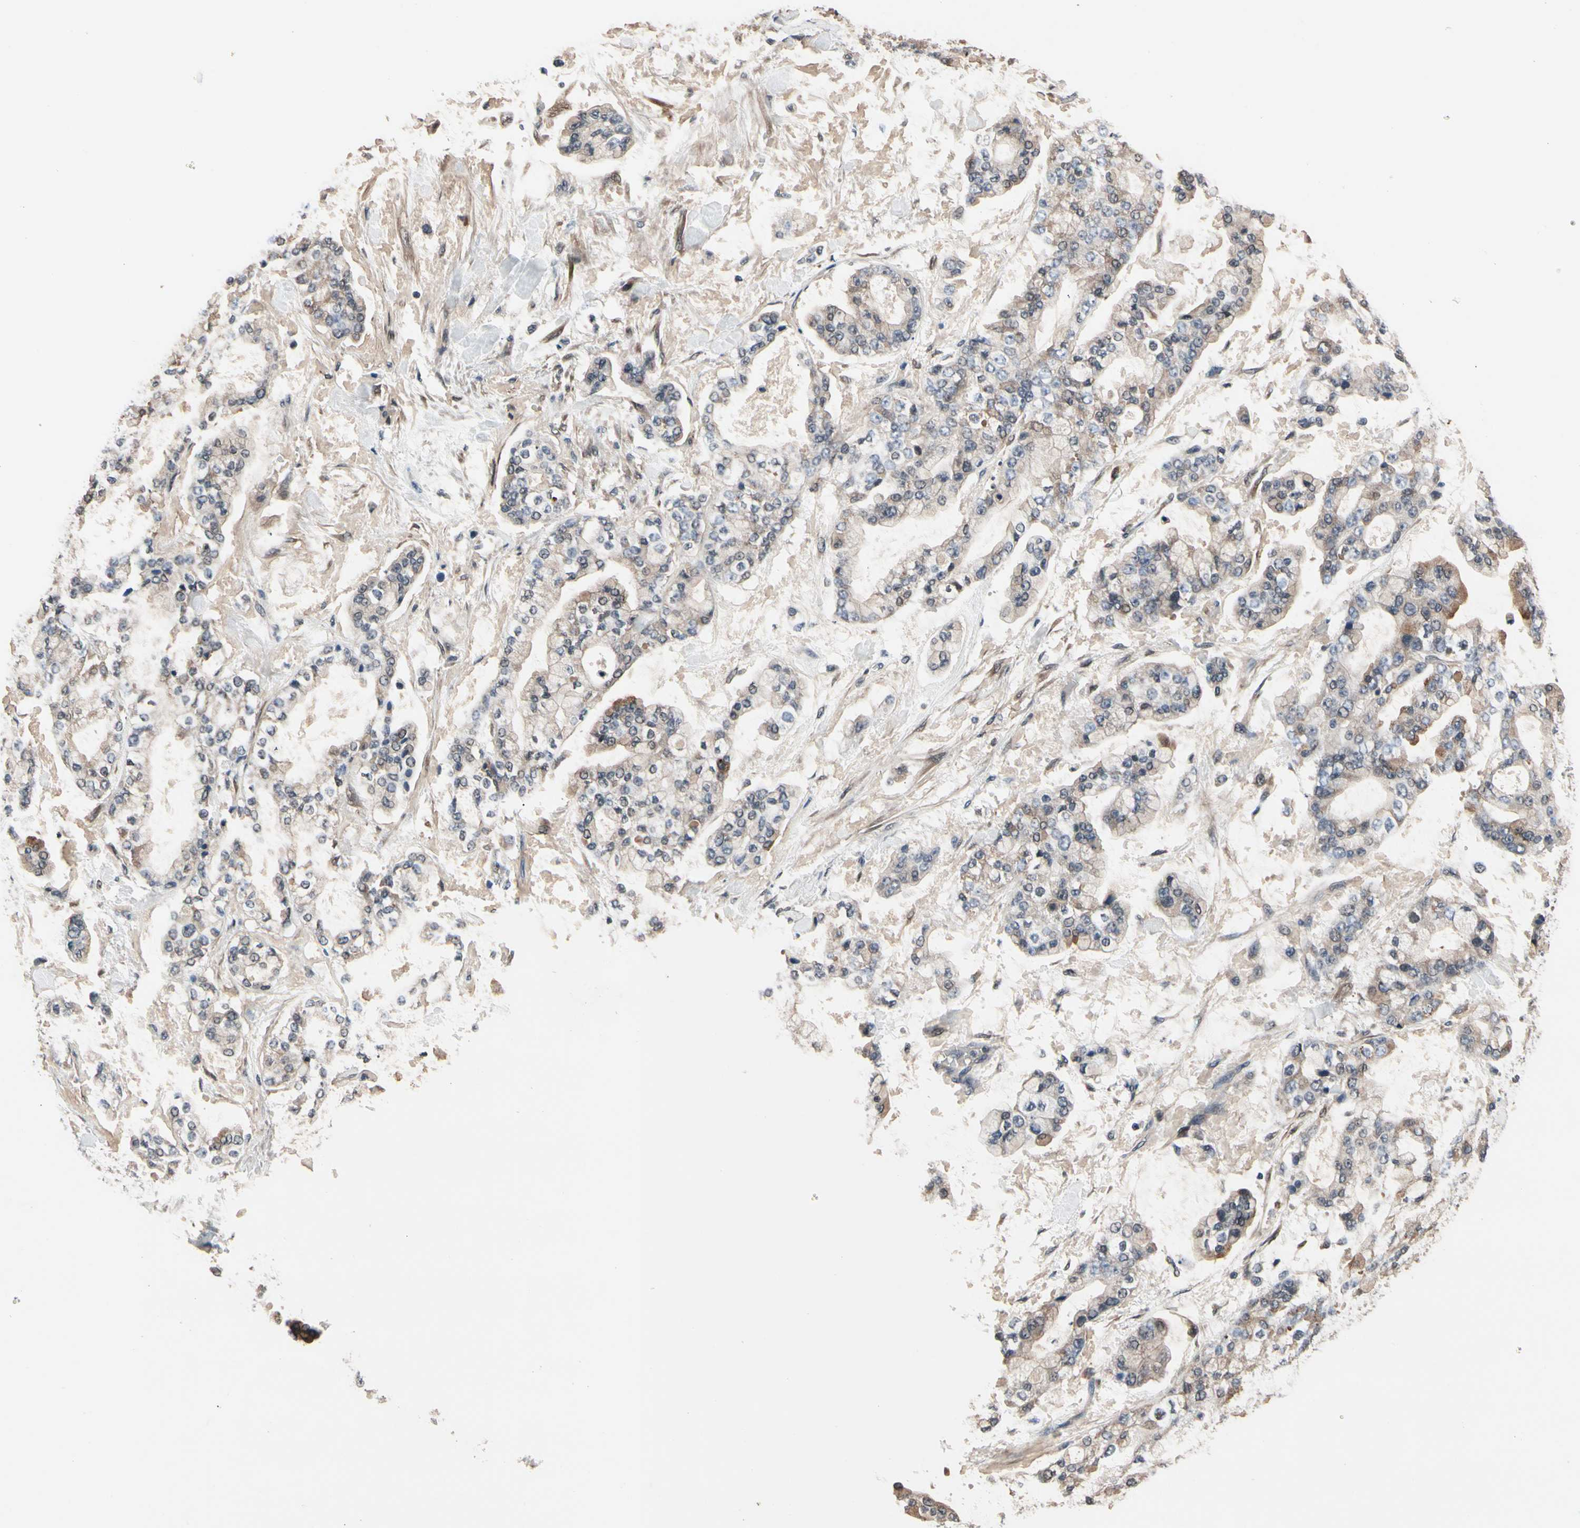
{"staining": {"intensity": "weak", "quantity": ">75%", "location": "cytoplasmic/membranous"}, "tissue": "stomach cancer", "cell_type": "Tumor cells", "image_type": "cancer", "snomed": [{"axis": "morphology", "description": "Normal tissue, NOS"}, {"axis": "morphology", "description": "Adenocarcinoma, NOS"}, {"axis": "topography", "description": "Stomach, upper"}, {"axis": "topography", "description": "Stomach"}], "caption": "Stomach cancer (adenocarcinoma) stained with a brown dye demonstrates weak cytoplasmic/membranous positive expression in approximately >75% of tumor cells.", "gene": "PRDX6", "patient": {"sex": "male", "age": 76}}